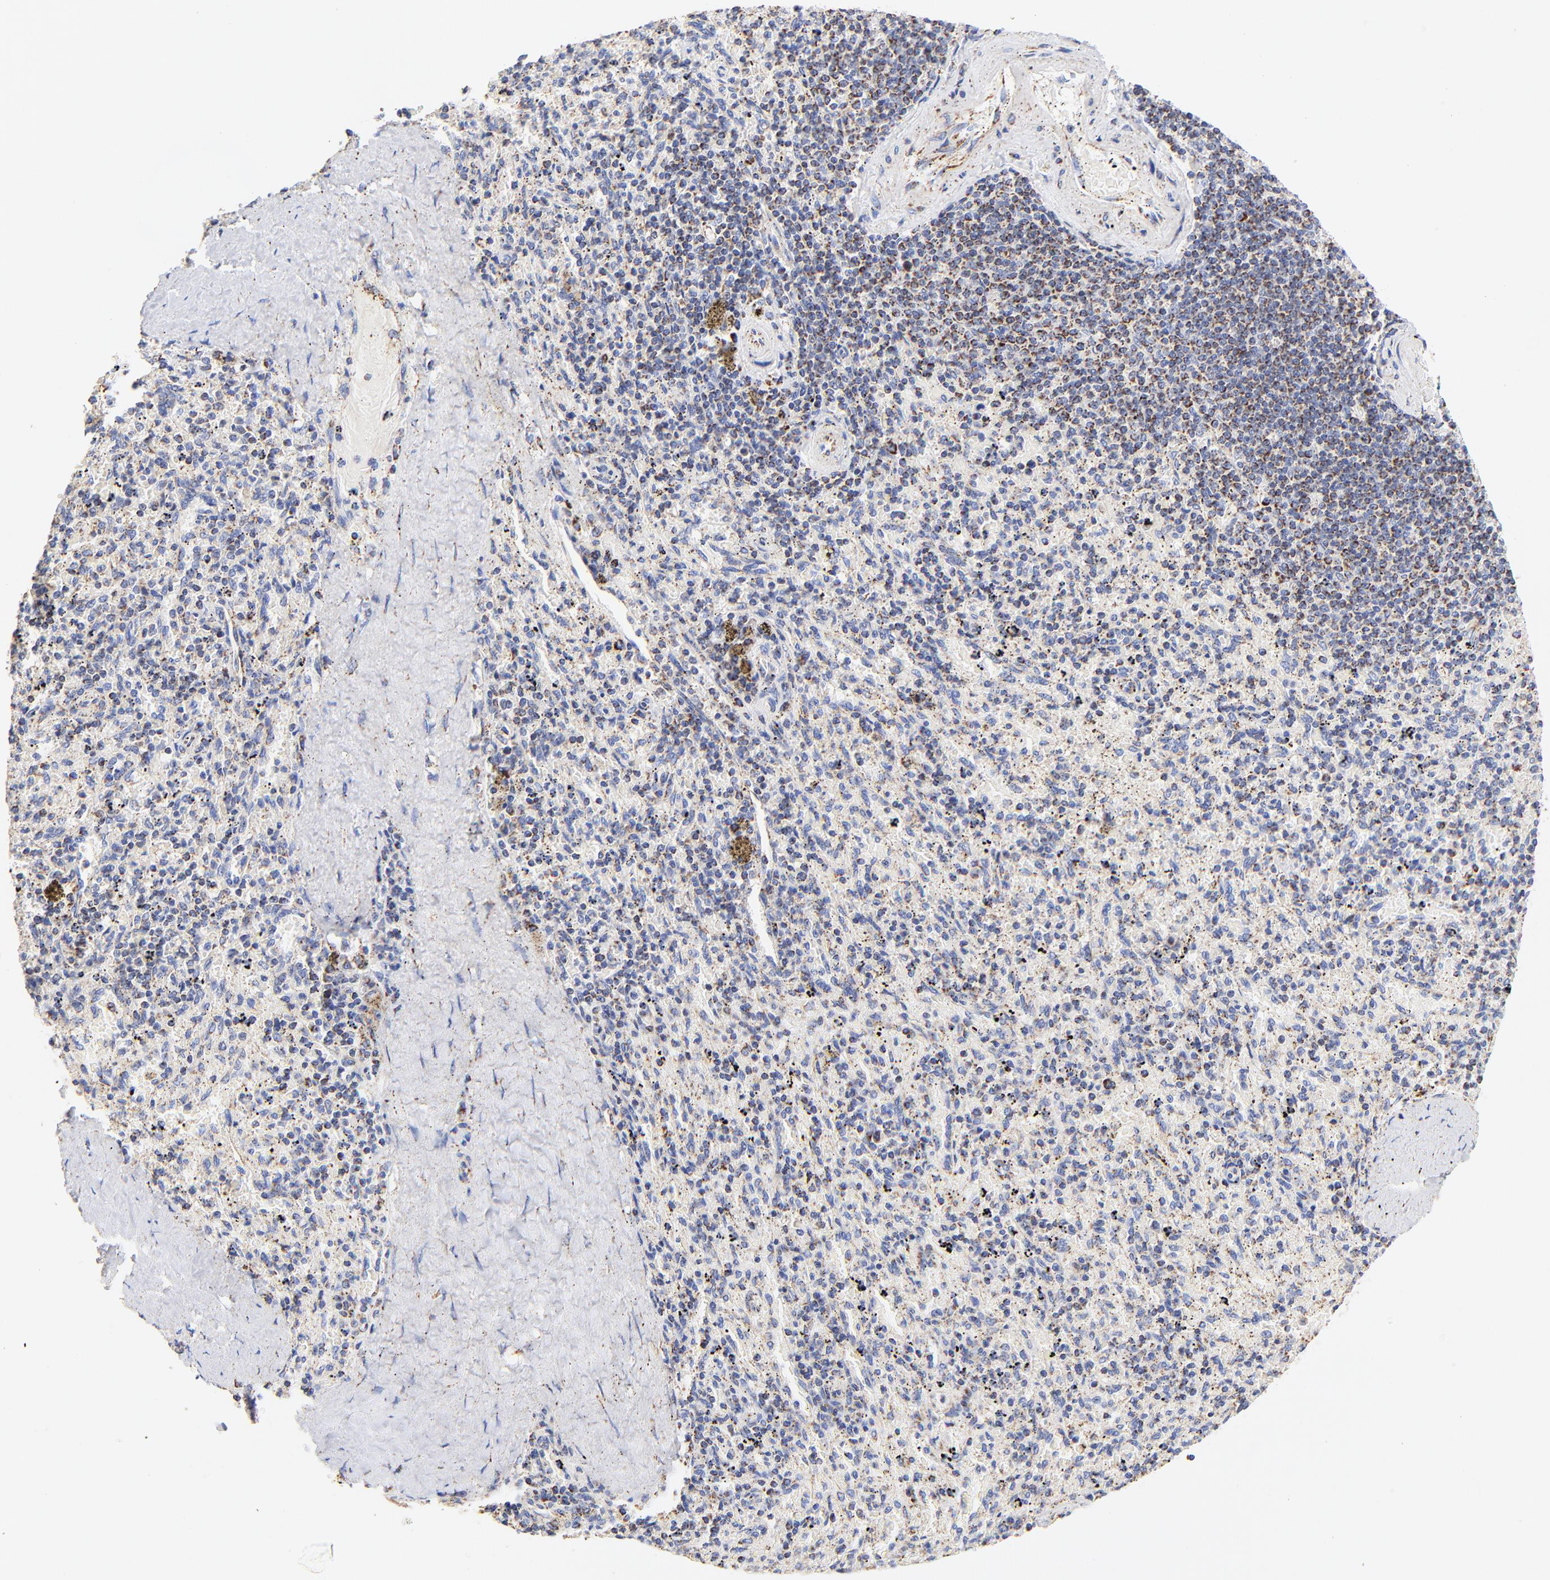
{"staining": {"intensity": "moderate", "quantity": "<25%", "location": "cytoplasmic/membranous"}, "tissue": "spleen", "cell_type": "Cells in red pulp", "image_type": "normal", "snomed": [{"axis": "morphology", "description": "Normal tissue, NOS"}, {"axis": "topography", "description": "Spleen"}], "caption": "Cells in red pulp reveal low levels of moderate cytoplasmic/membranous expression in about <25% of cells in unremarkable human spleen.", "gene": "ATP5F1D", "patient": {"sex": "female", "age": 43}}